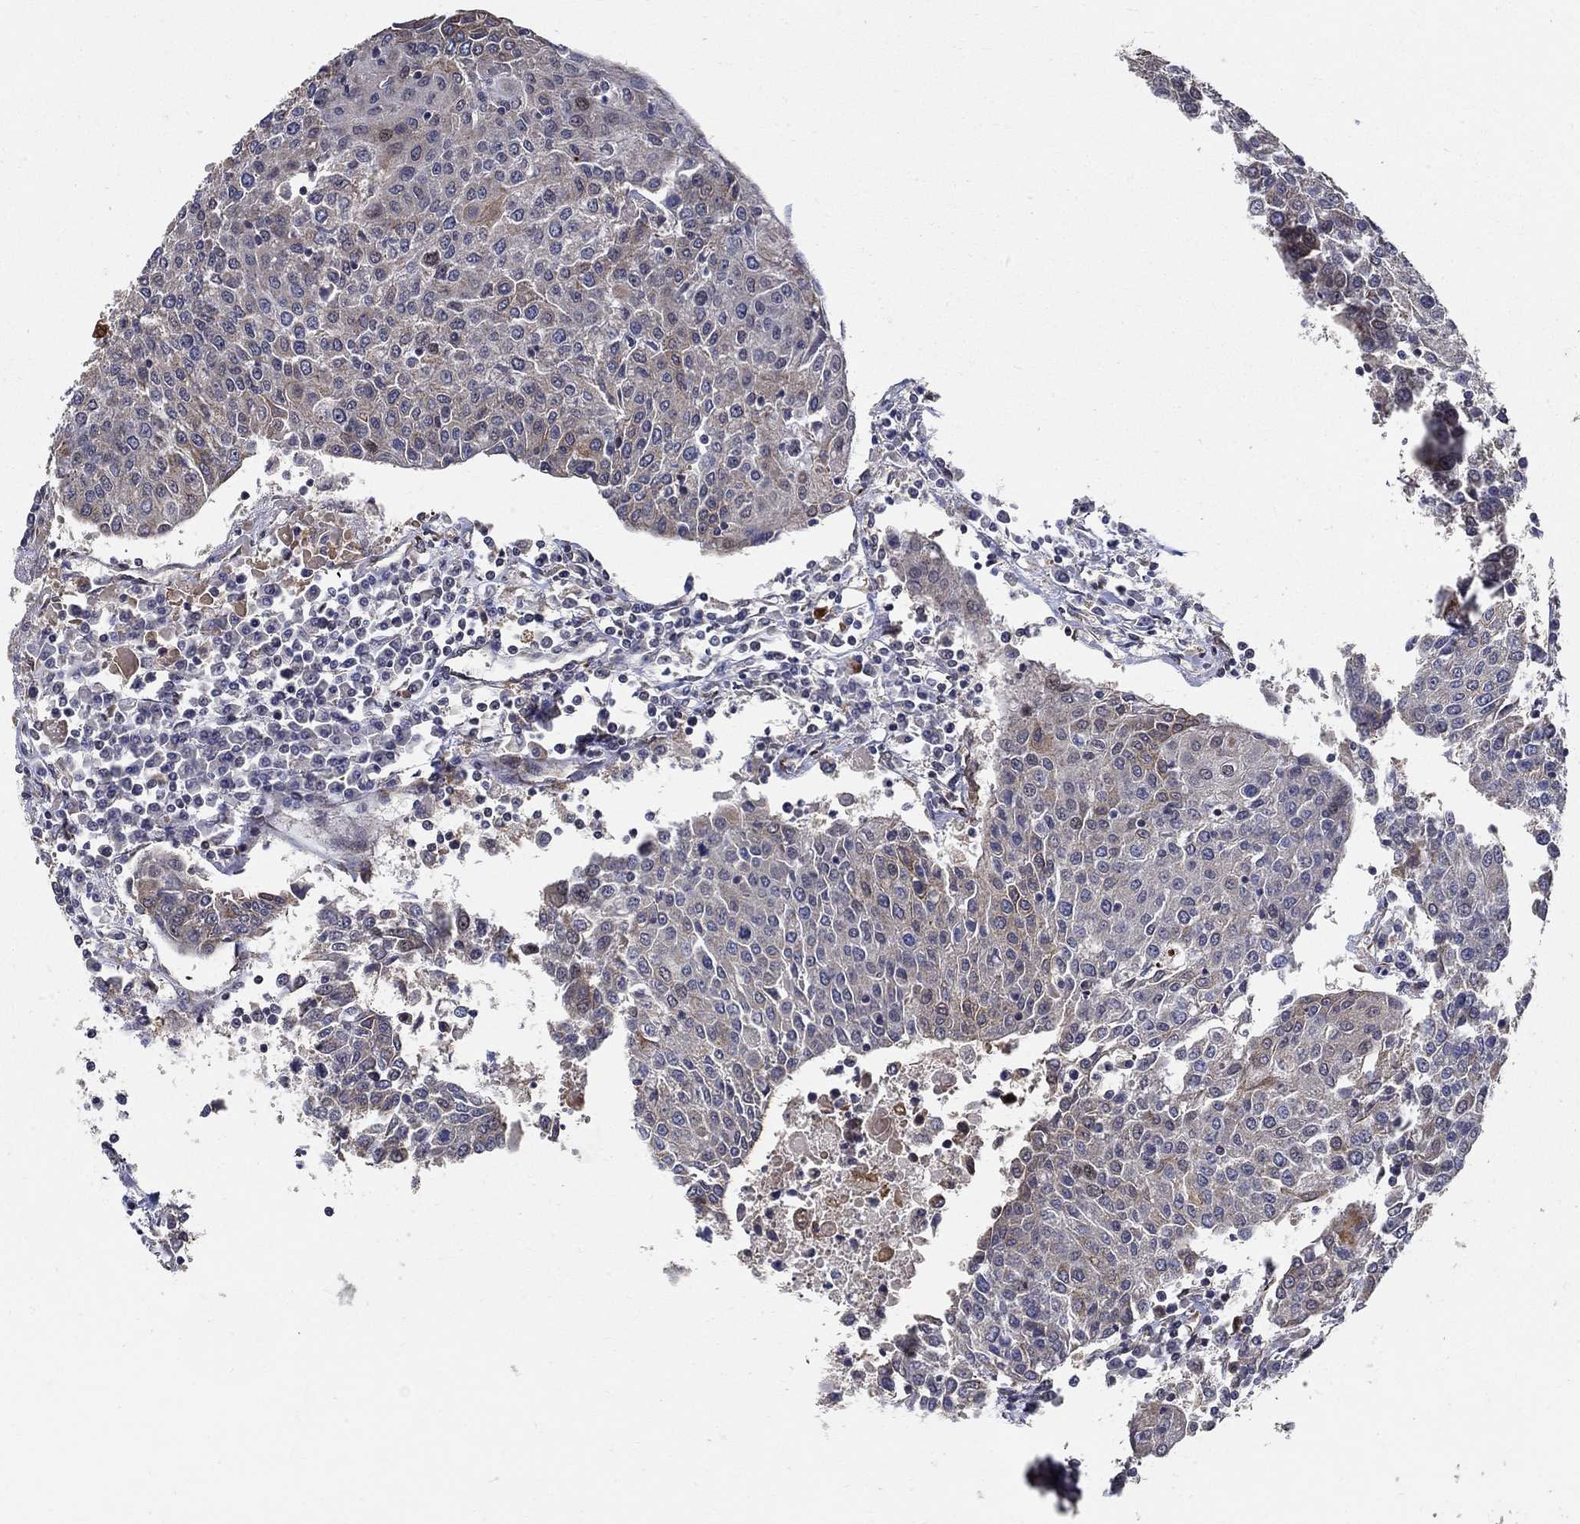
{"staining": {"intensity": "weak", "quantity": "<25%", "location": "cytoplasmic/membranous"}, "tissue": "urothelial cancer", "cell_type": "Tumor cells", "image_type": "cancer", "snomed": [{"axis": "morphology", "description": "Urothelial carcinoma, High grade"}, {"axis": "topography", "description": "Urinary bladder"}], "caption": "Urothelial carcinoma (high-grade) was stained to show a protein in brown. There is no significant expression in tumor cells. The staining was performed using DAB to visualize the protein expression in brown, while the nuclei were stained in blue with hematoxylin (Magnification: 20x).", "gene": "ZNF594", "patient": {"sex": "female", "age": 85}}